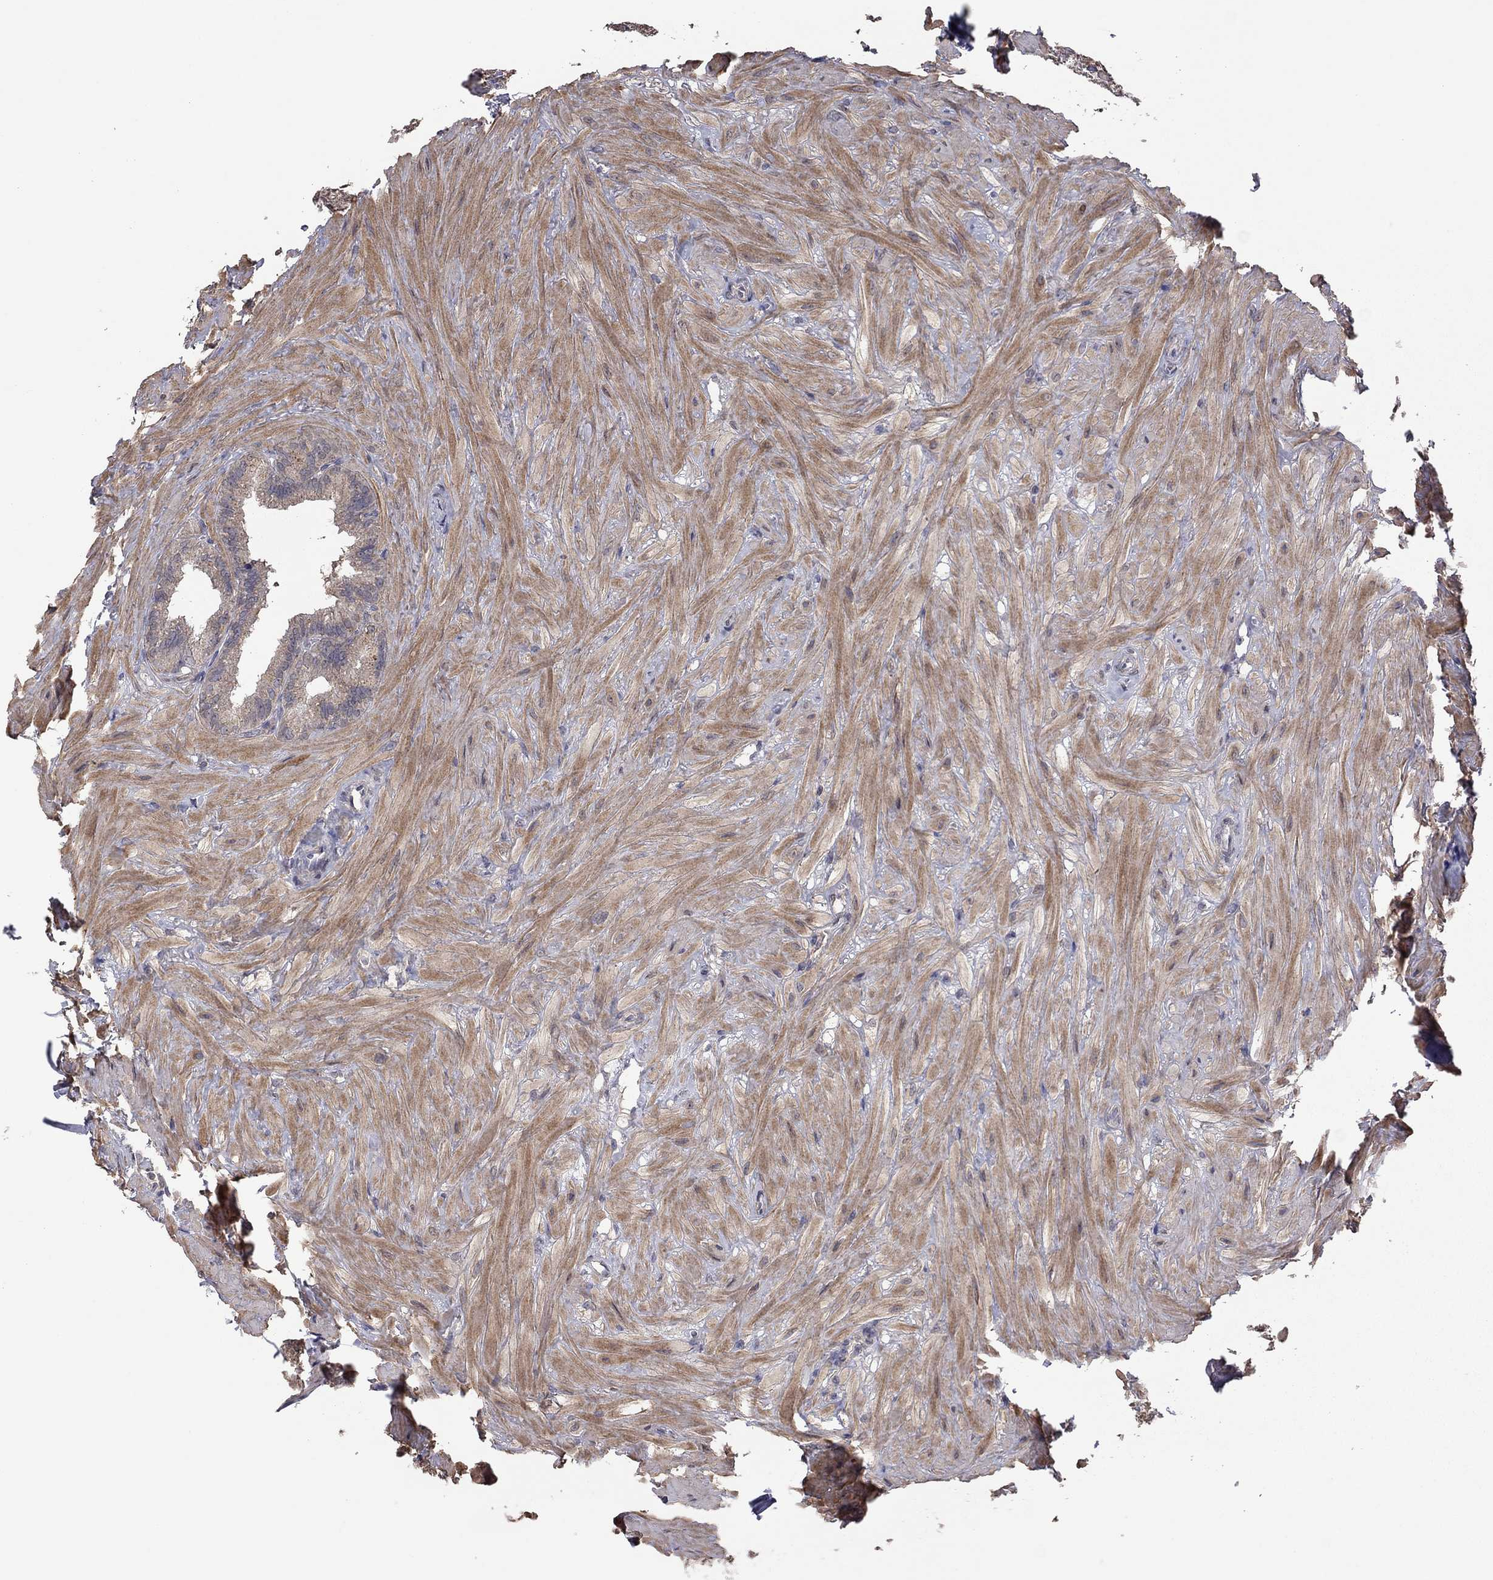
{"staining": {"intensity": "weak", "quantity": ">75%", "location": "cytoplasmic/membranous"}, "tissue": "seminal vesicle", "cell_type": "Glandular cells", "image_type": "normal", "snomed": [{"axis": "morphology", "description": "Normal tissue, NOS"}, {"axis": "topography", "description": "Seminal veicle"}], "caption": "A brown stain highlights weak cytoplasmic/membranous expression of a protein in glandular cells of unremarkable seminal vesicle.", "gene": "TSNARE1", "patient": {"sex": "male", "age": 37}}